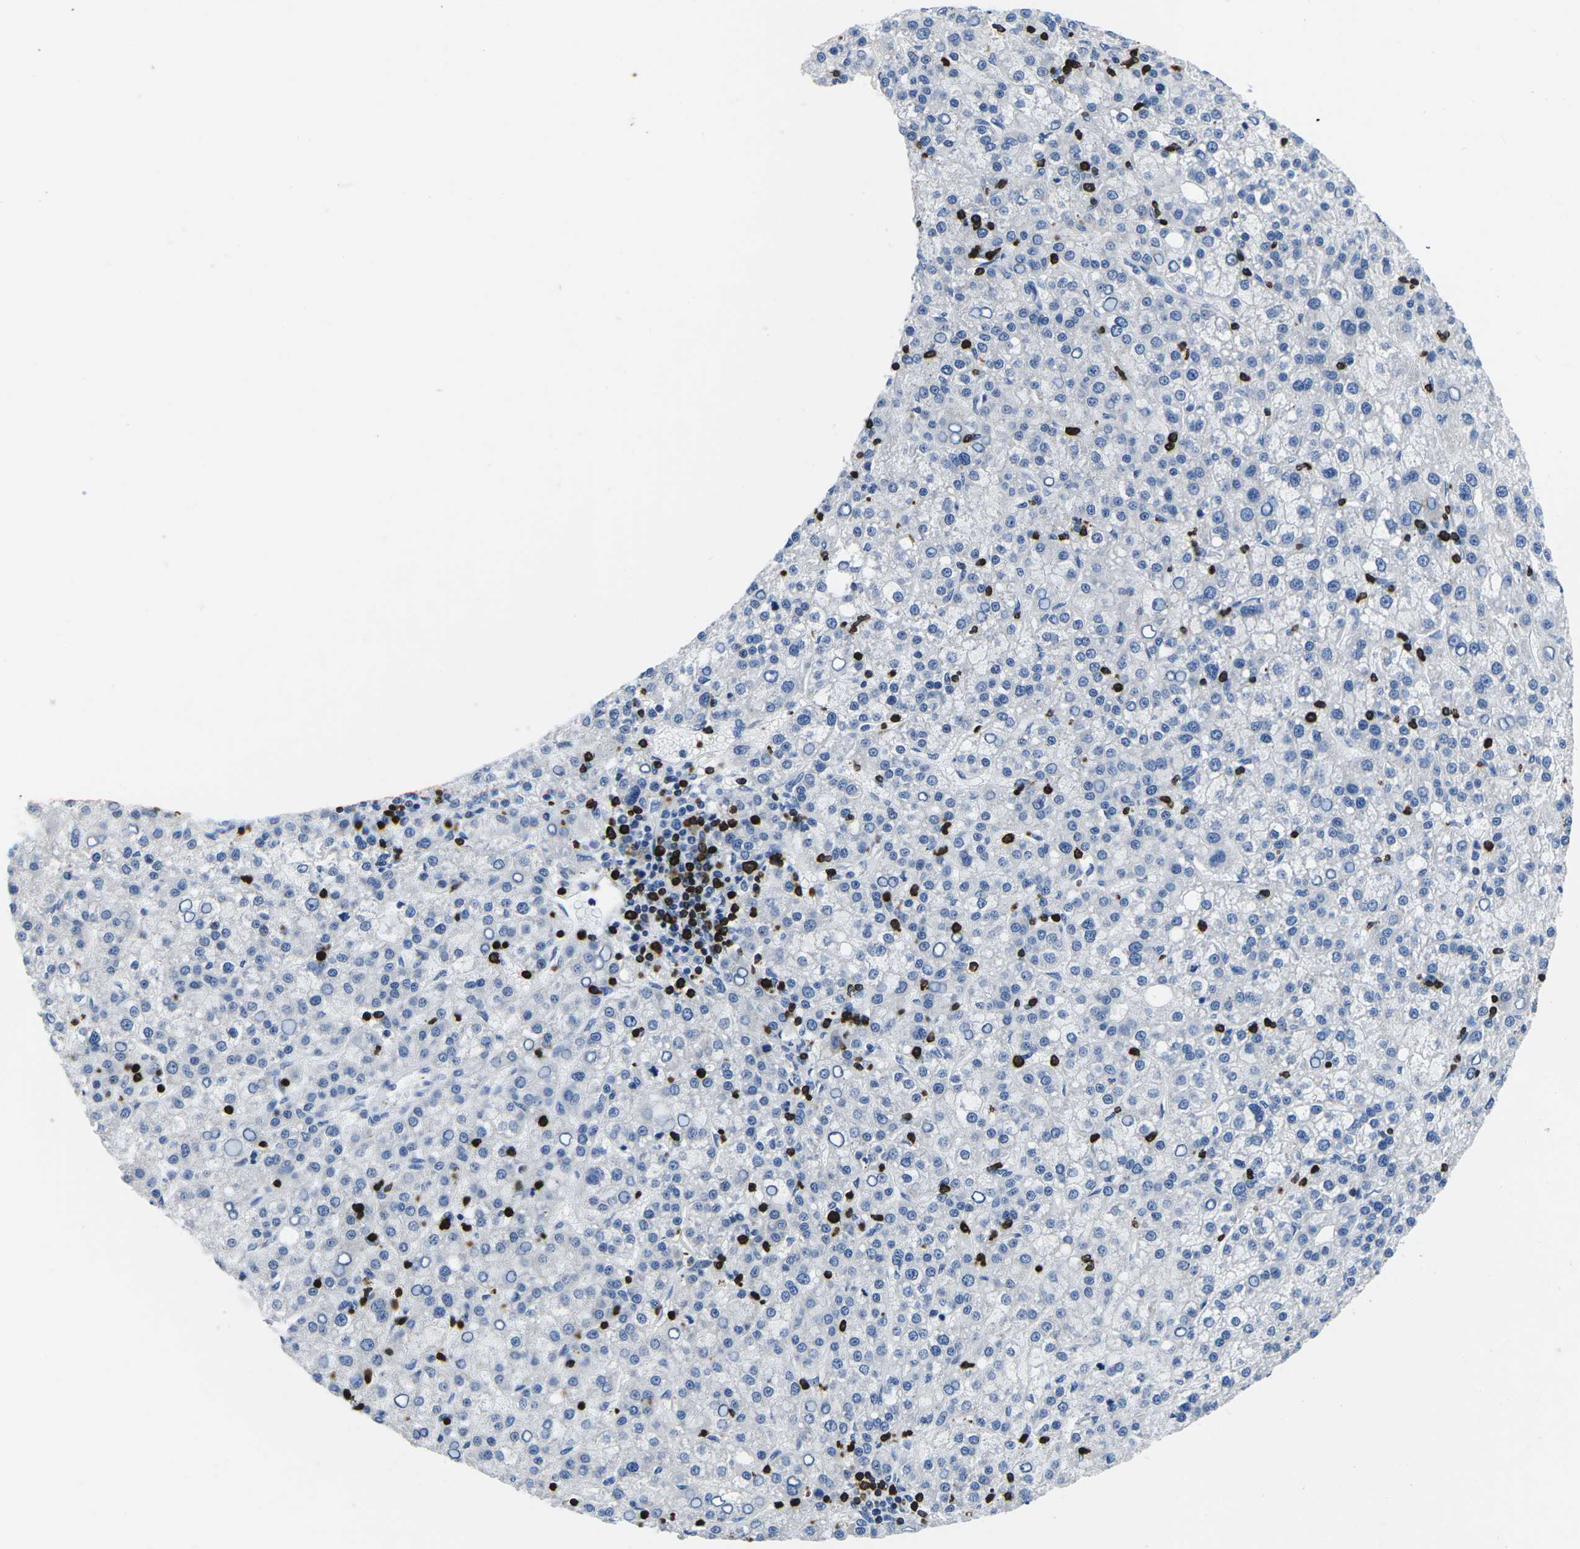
{"staining": {"intensity": "negative", "quantity": "none", "location": "none"}, "tissue": "liver cancer", "cell_type": "Tumor cells", "image_type": "cancer", "snomed": [{"axis": "morphology", "description": "Carcinoma, Hepatocellular, NOS"}, {"axis": "topography", "description": "Liver"}], "caption": "Photomicrograph shows no protein expression in tumor cells of hepatocellular carcinoma (liver) tissue. (Stains: DAB IHC with hematoxylin counter stain, Microscopy: brightfield microscopy at high magnification).", "gene": "CTSW", "patient": {"sex": "female", "age": 58}}